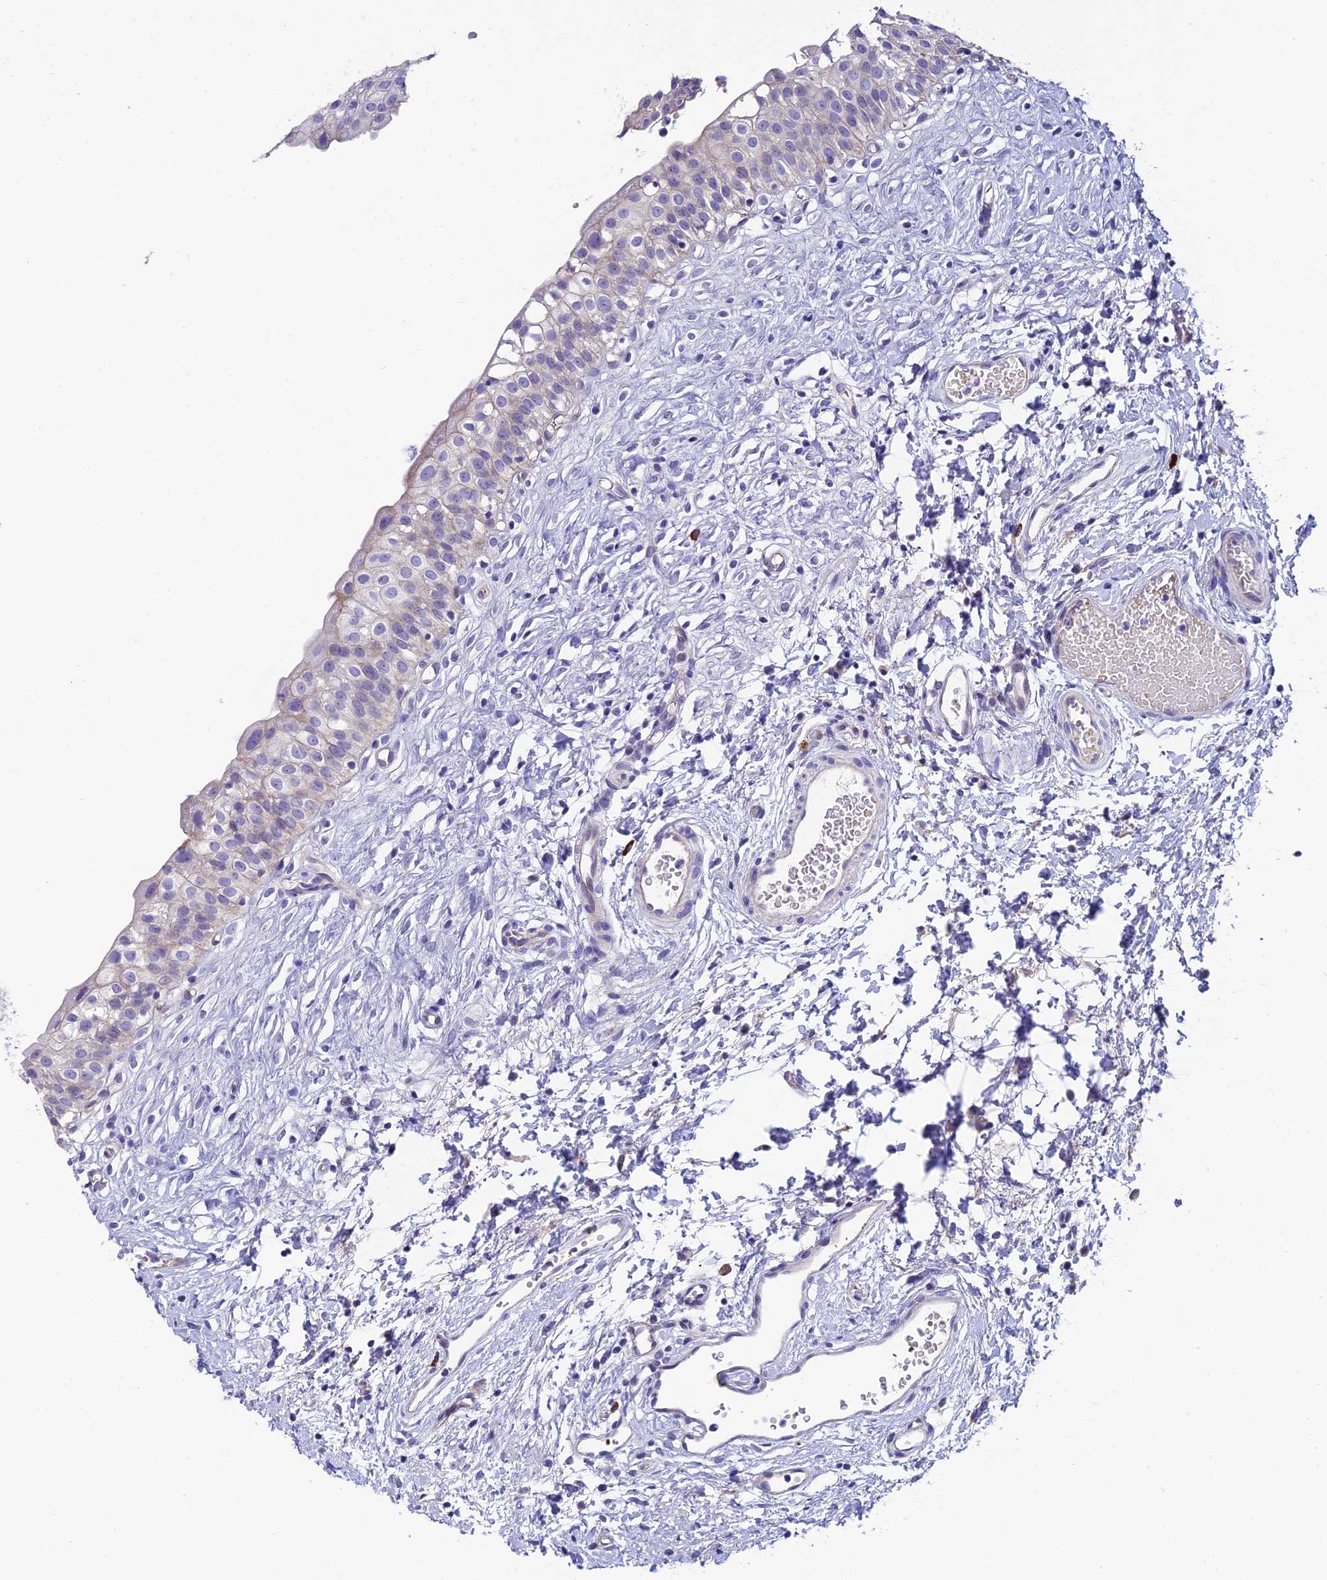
{"staining": {"intensity": "negative", "quantity": "none", "location": "none"}, "tissue": "urinary bladder", "cell_type": "Urothelial cells", "image_type": "normal", "snomed": [{"axis": "morphology", "description": "Normal tissue, NOS"}, {"axis": "topography", "description": "Urinary bladder"}], "caption": "Protein analysis of normal urinary bladder reveals no significant positivity in urothelial cells. Nuclei are stained in blue.", "gene": "MACIR", "patient": {"sex": "male", "age": 51}}